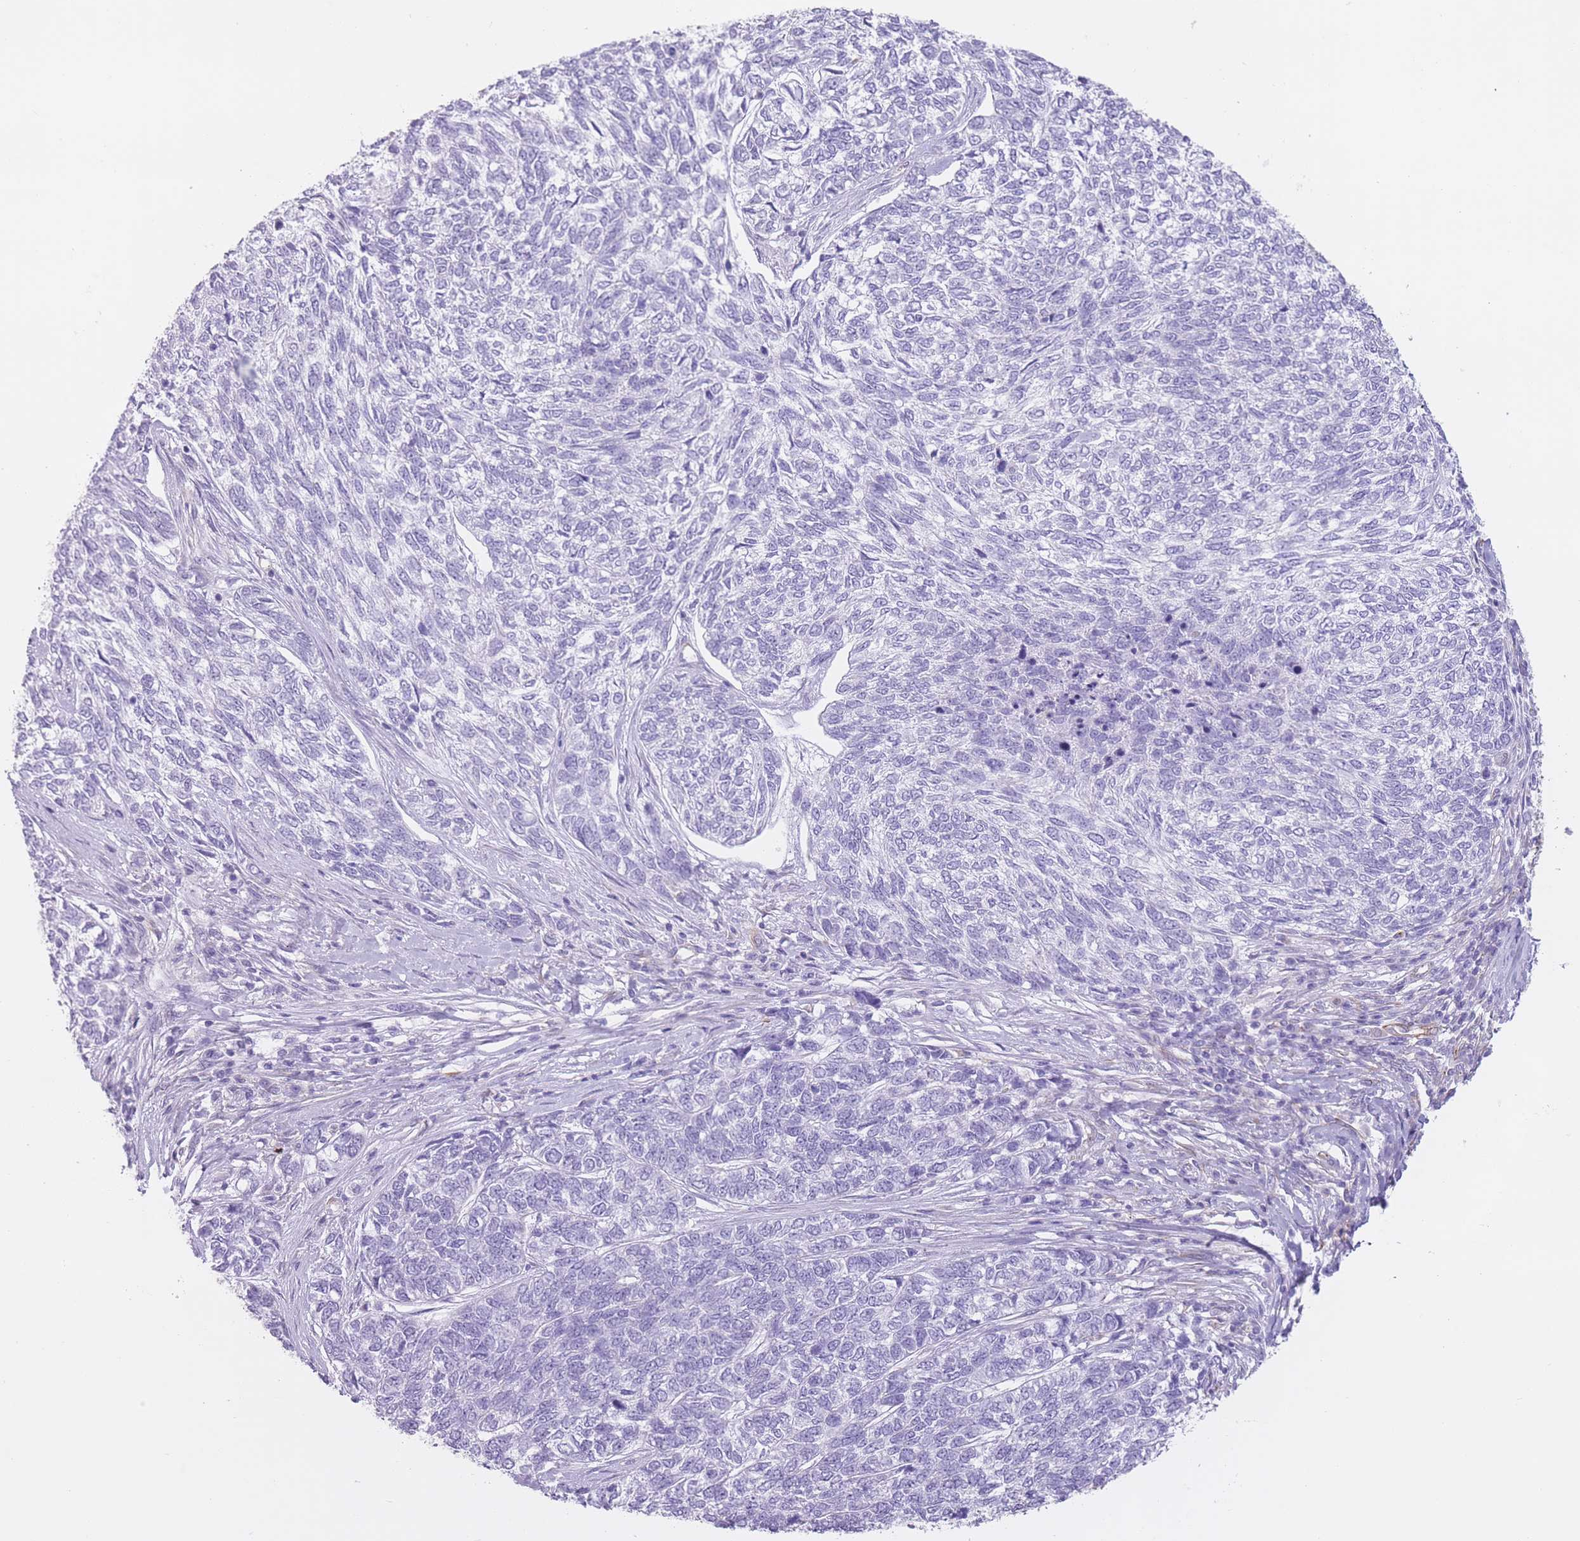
{"staining": {"intensity": "negative", "quantity": "none", "location": "none"}, "tissue": "skin cancer", "cell_type": "Tumor cells", "image_type": "cancer", "snomed": [{"axis": "morphology", "description": "Basal cell carcinoma"}, {"axis": "topography", "description": "Skin"}], "caption": "Tumor cells show no significant protein staining in skin cancer (basal cell carcinoma).", "gene": "PTCD1", "patient": {"sex": "female", "age": 65}}